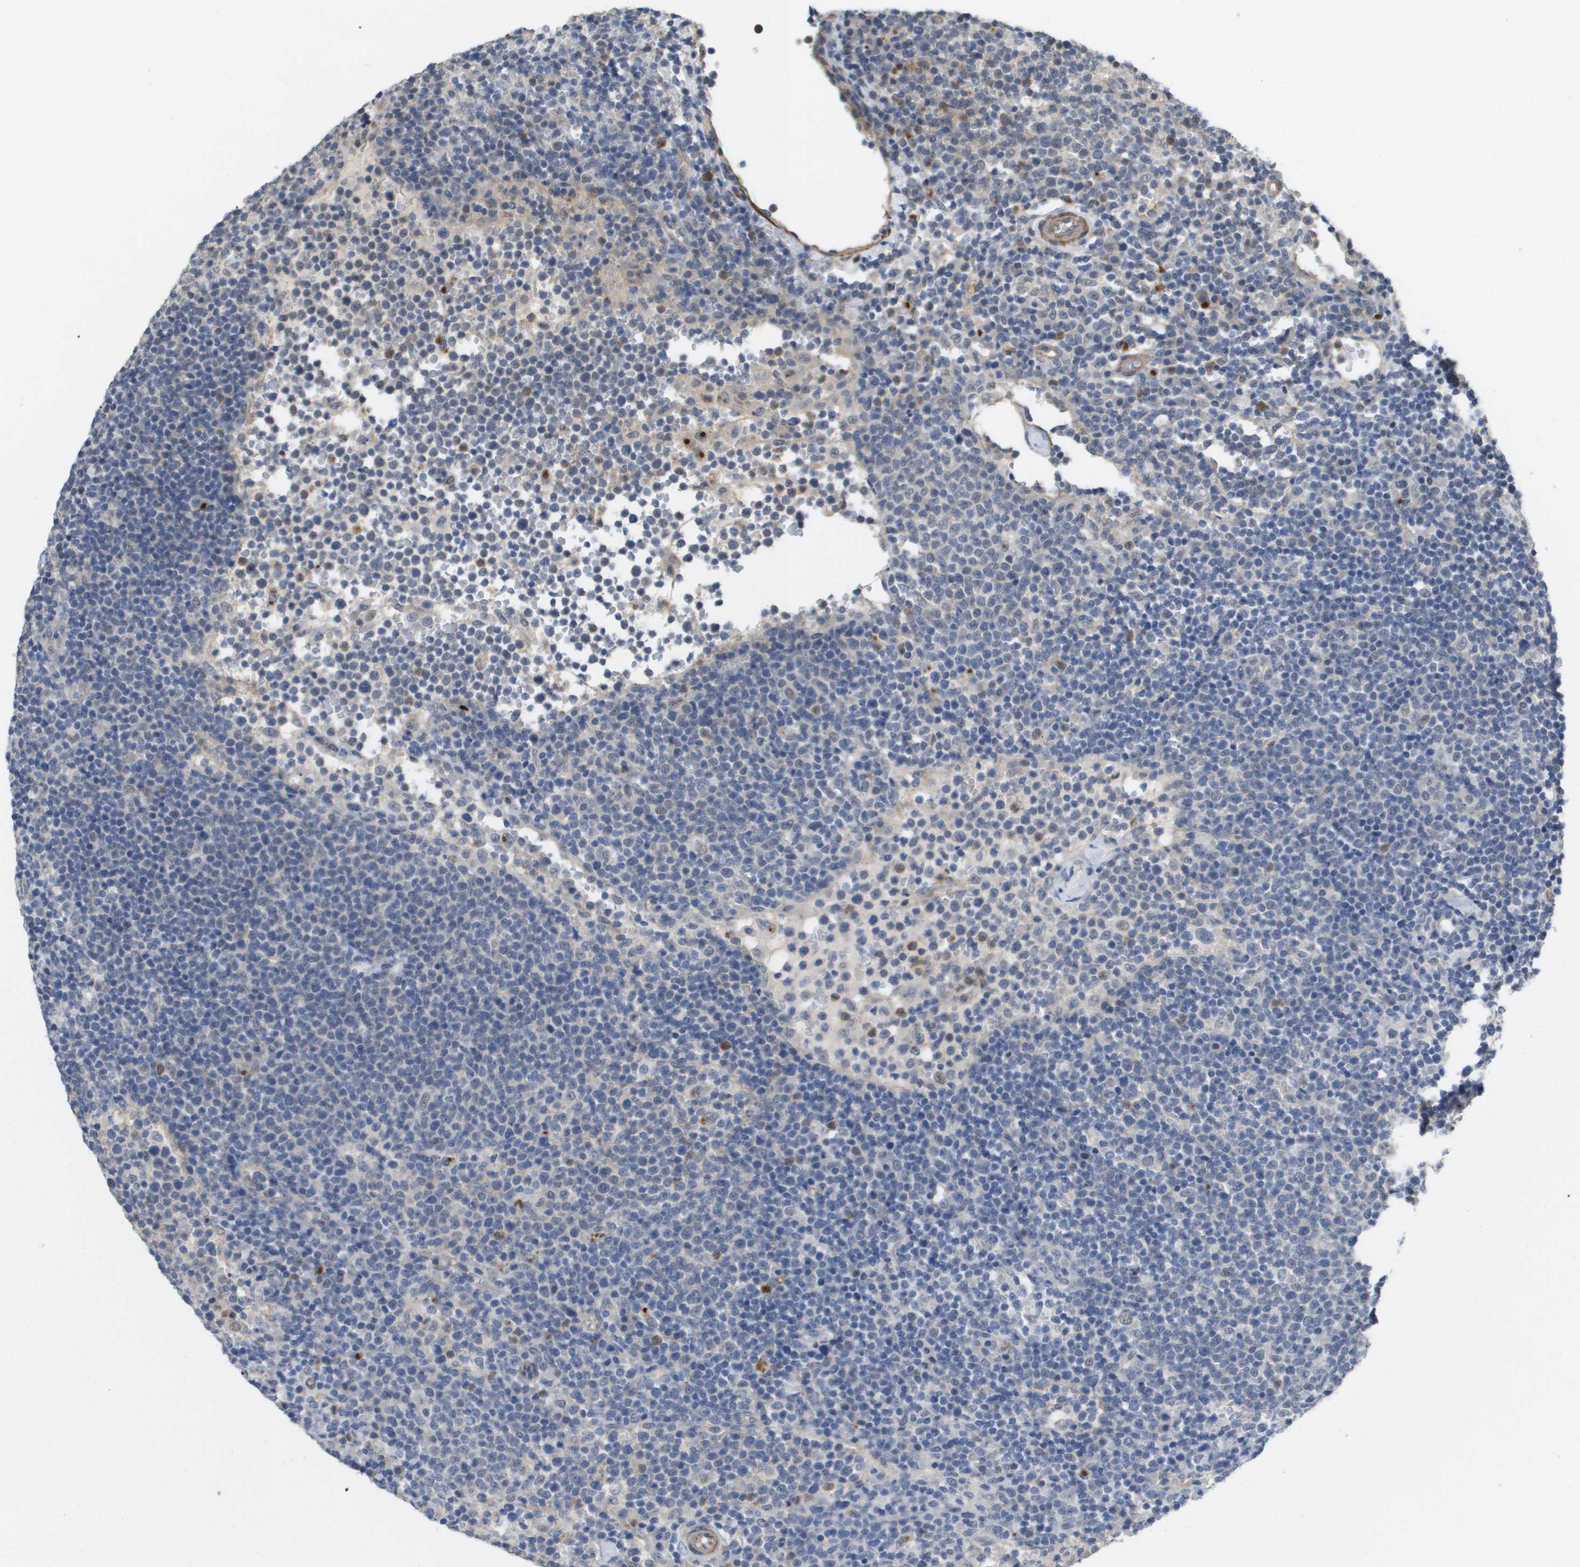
{"staining": {"intensity": "negative", "quantity": "none", "location": "none"}, "tissue": "lymphoma", "cell_type": "Tumor cells", "image_type": "cancer", "snomed": [{"axis": "morphology", "description": "Malignant lymphoma, non-Hodgkin's type, High grade"}, {"axis": "topography", "description": "Lymph node"}], "caption": "Immunohistochemistry (IHC) photomicrograph of human lymphoma stained for a protein (brown), which shows no positivity in tumor cells.", "gene": "RNF112", "patient": {"sex": "male", "age": 61}}